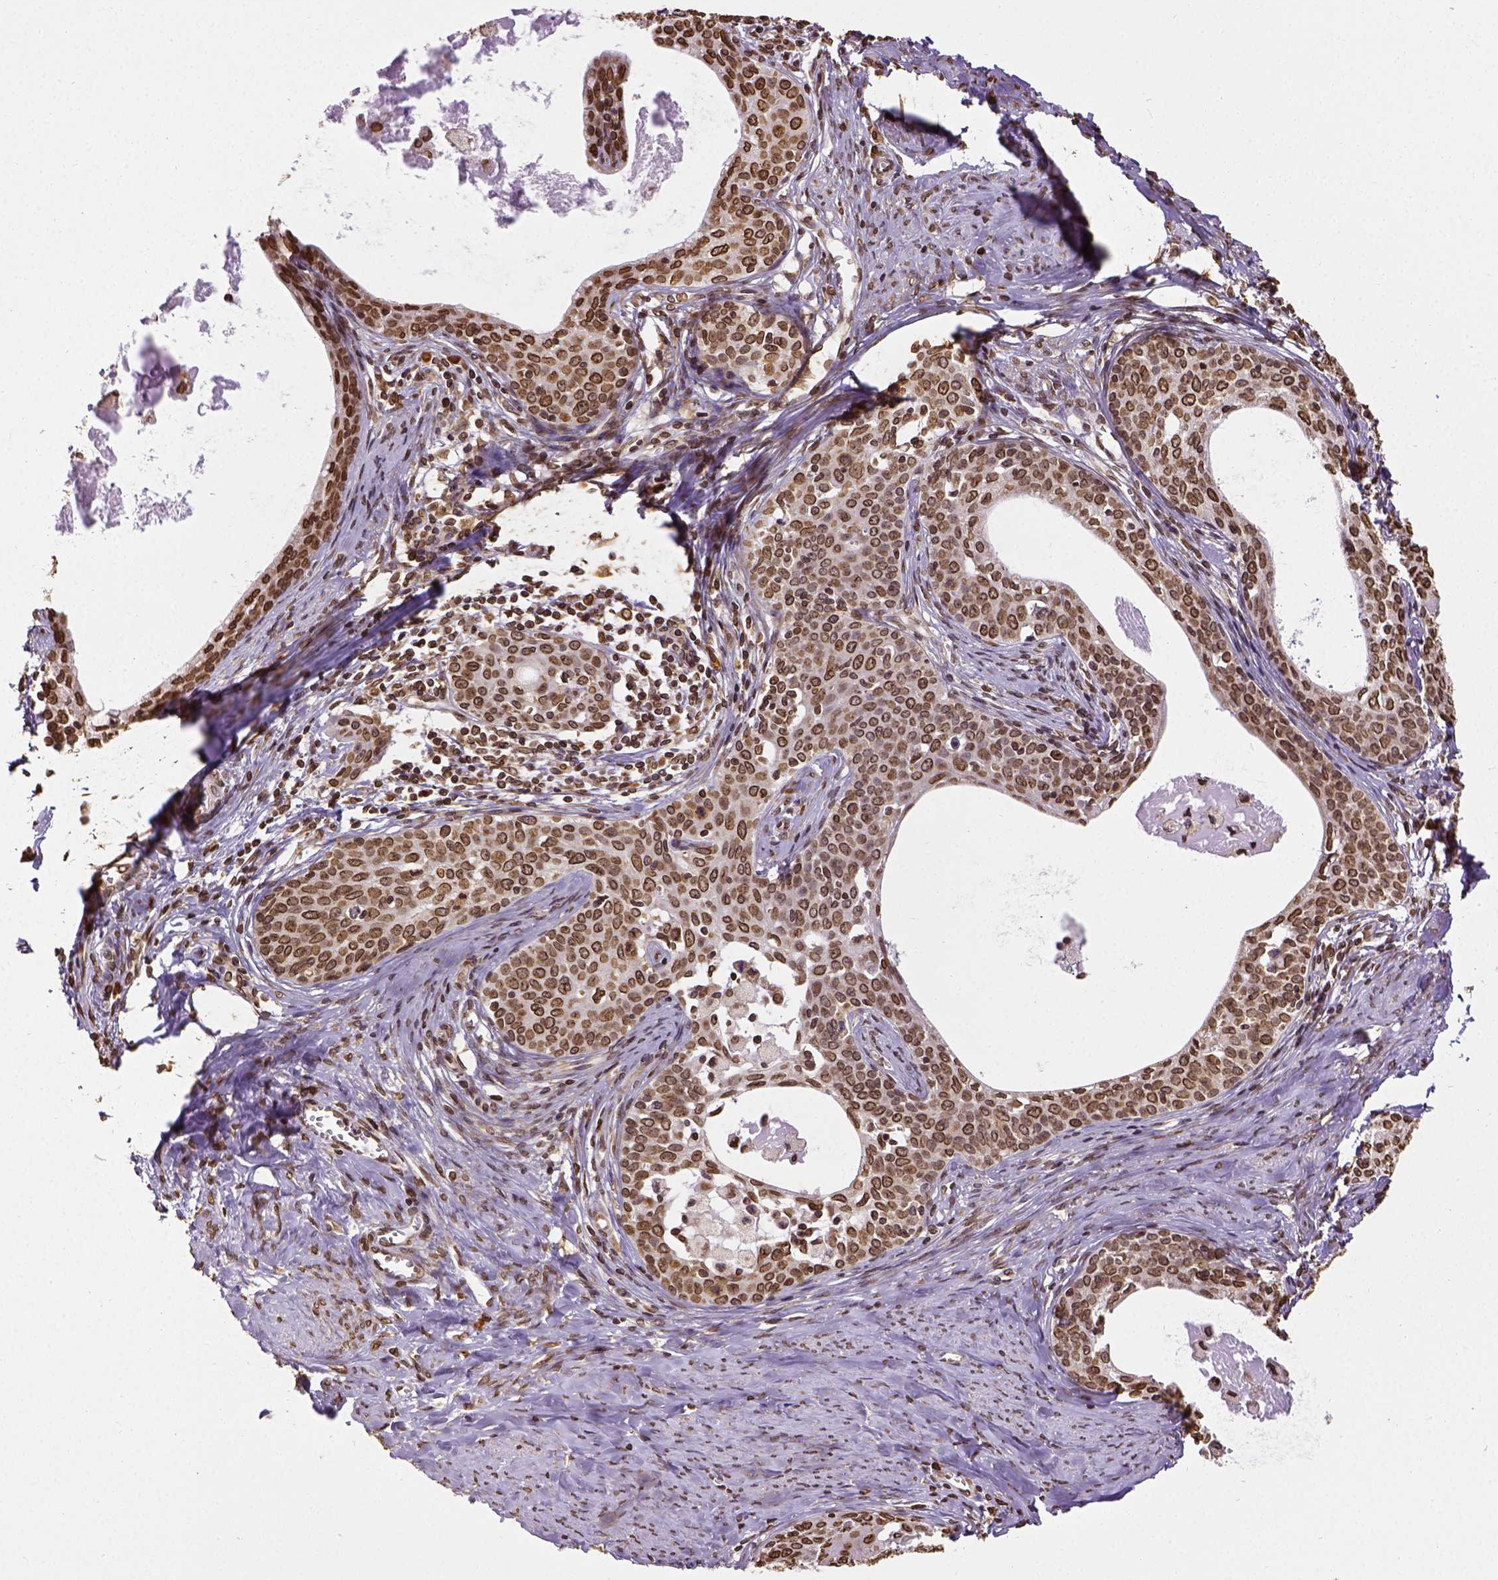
{"staining": {"intensity": "strong", "quantity": ">75%", "location": "cytoplasmic/membranous,nuclear"}, "tissue": "cervical cancer", "cell_type": "Tumor cells", "image_type": "cancer", "snomed": [{"axis": "morphology", "description": "Squamous cell carcinoma, NOS"}, {"axis": "morphology", "description": "Adenocarcinoma, NOS"}, {"axis": "topography", "description": "Cervix"}], "caption": "Protein staining shows strong cytoplasmic/membranous and nuclear positivity in about >75% of tumor cells in cervical cancer.", "gene": "MTDH", "patient": {"sex": "female", "age": 52}}